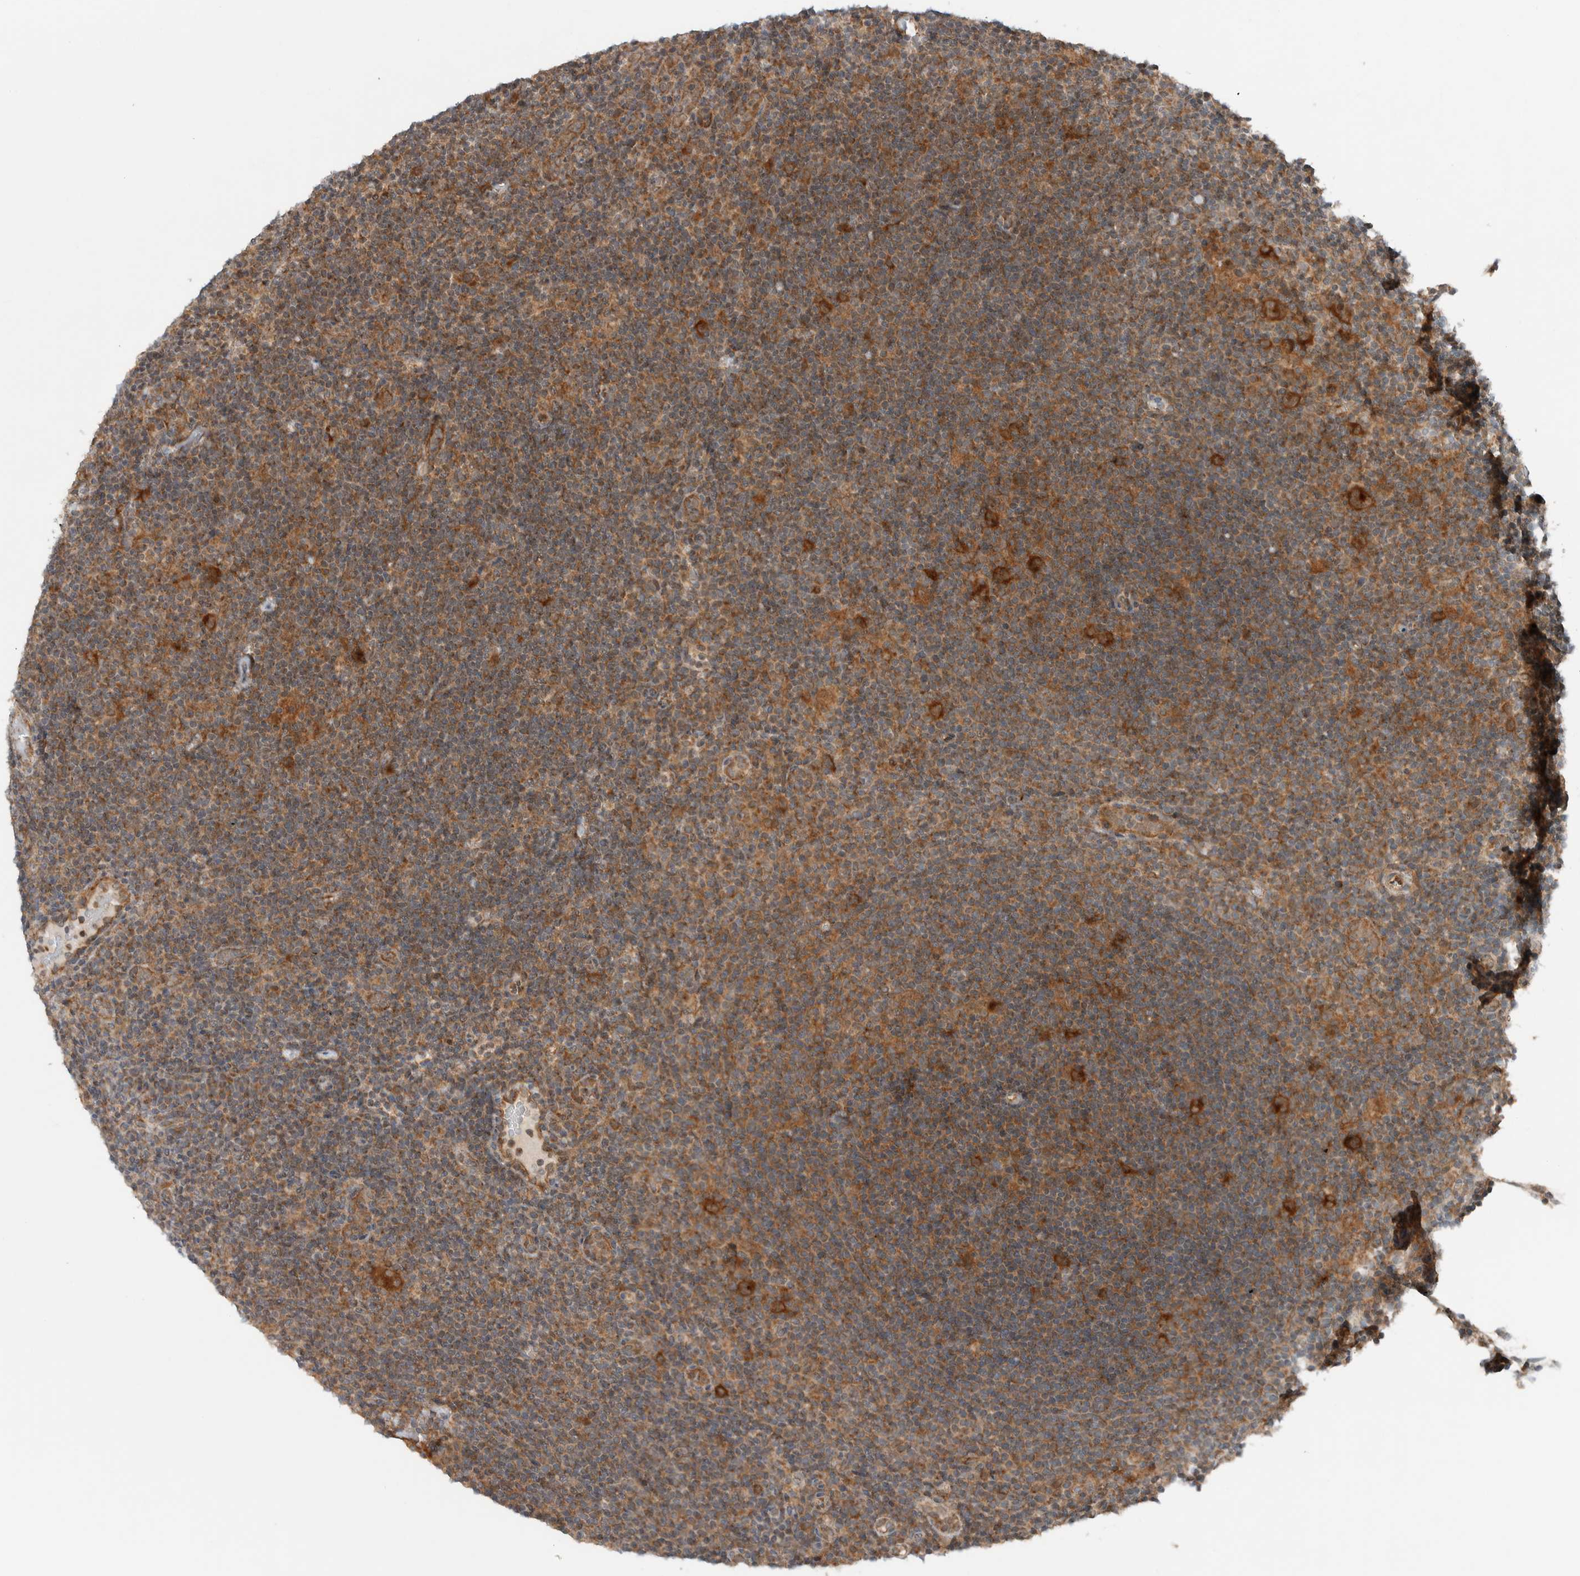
{"staining": {"intensity": "strong", "quantity": ">75%", "location": "cytoplasmic/membranous"}, "tissue": "lymphoma", "cell_type": "Tumor cells", "image_type": "cancer", "snomed": [{"axis": "morphology", "description": "Hodgkin's disease, NOS"}, {"axis": "topography", "description": "Lymph node"}], "caption": "Protein analysis of Hodgkin's disease tissue displays strong cytoplasmic/membranous expression in approximately >75% of tumor cells.", "gene": "KLHL6", "patient": {"sex": "female", "age": 57}}